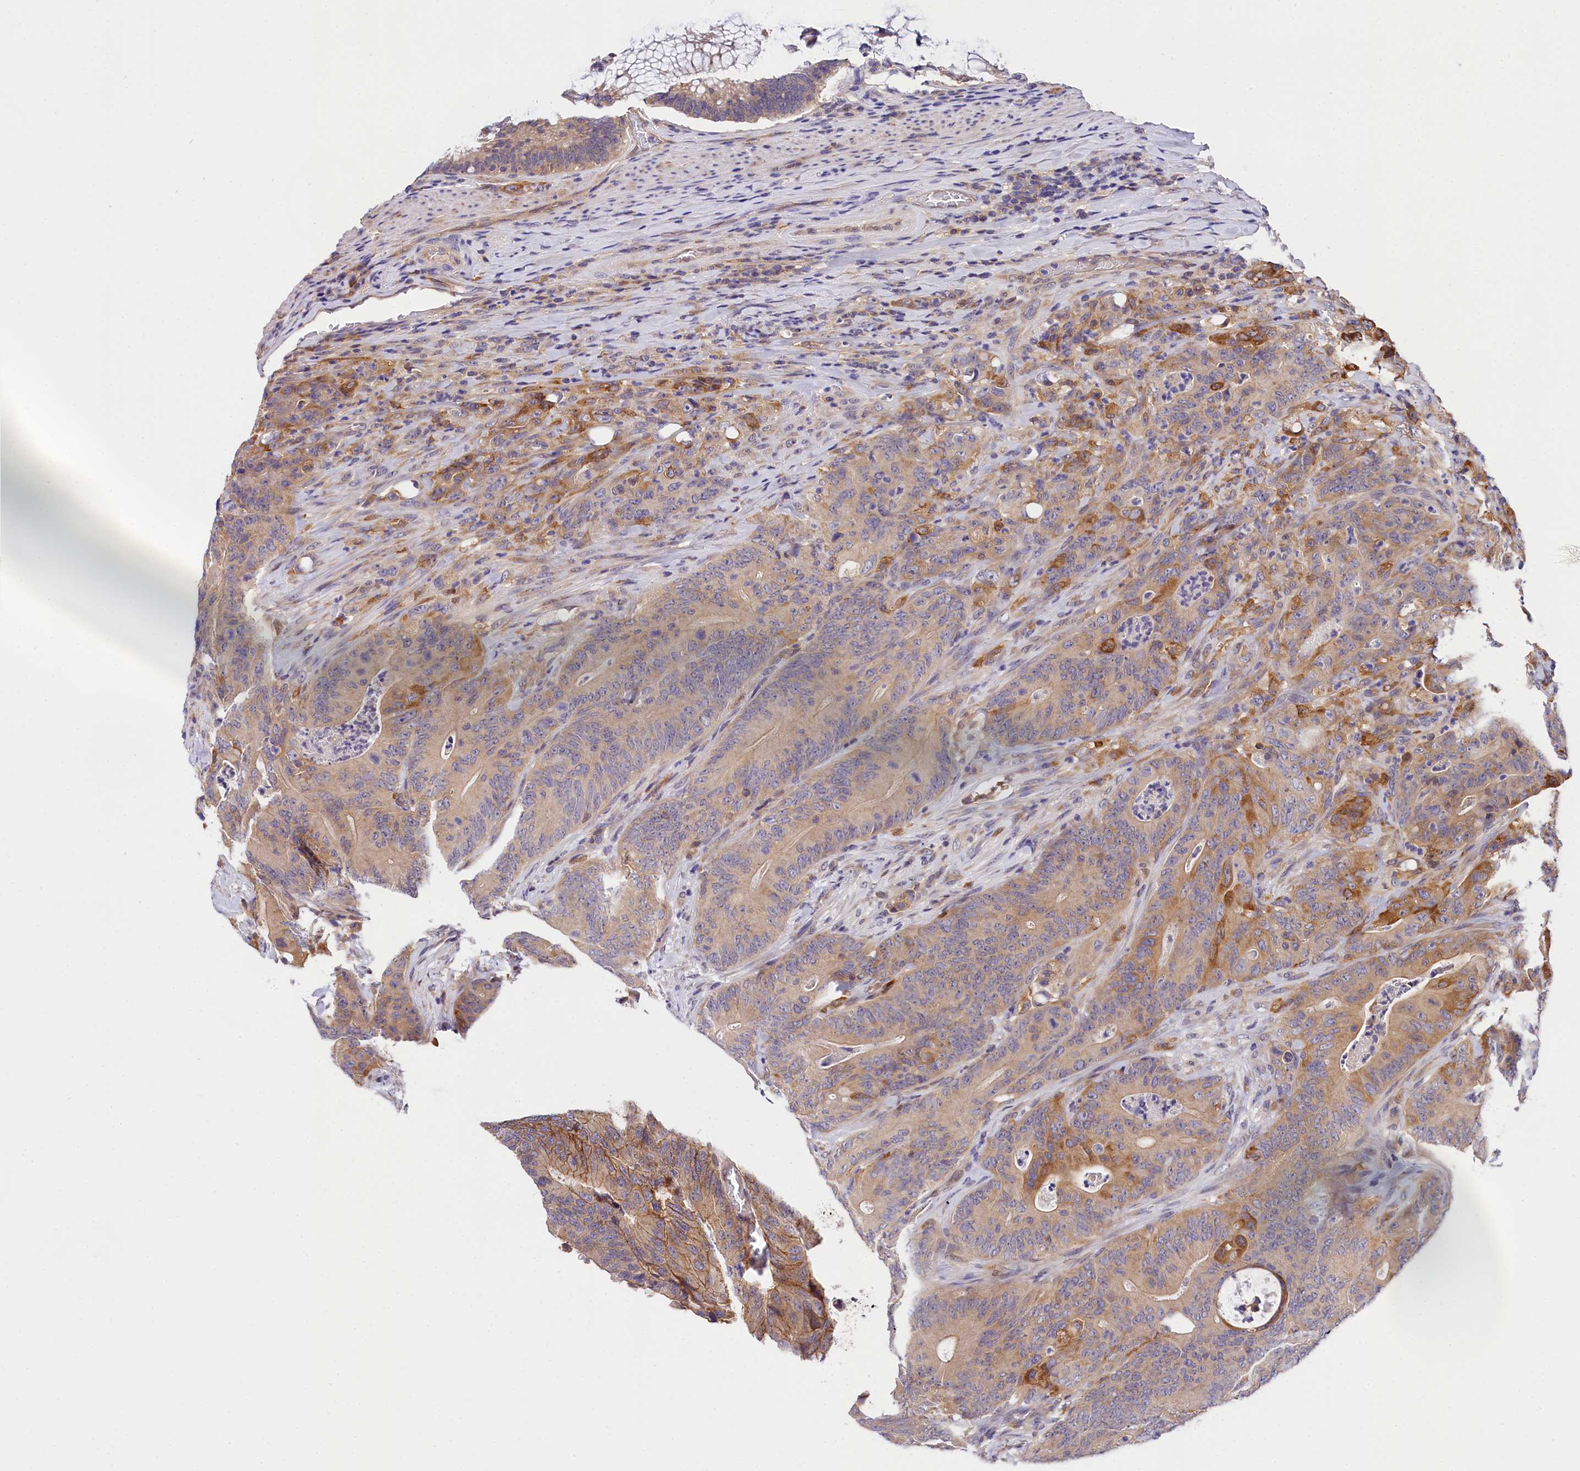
{"staining": {"intensity": "moderate", "quantity": "25%-75%", "location": "cytoplasmic/membranous"}, "tissue": "colorectal cancer", "cell_type": "Tumor cells", "image_type": "cancer", "snomed": [{"axis": "morphology", "description": "Normal tissue, NOS"}, {"axis": "topography", "description": "Colon"}], "caption": "This micrograph shows IHC staining of colorectal cancer, with medium moderate cytoplasmic/membranous expression in about 25%-75% of tumor cells.", "gene": "OAS3", "patient": {"sex": "female", "age": 82}}